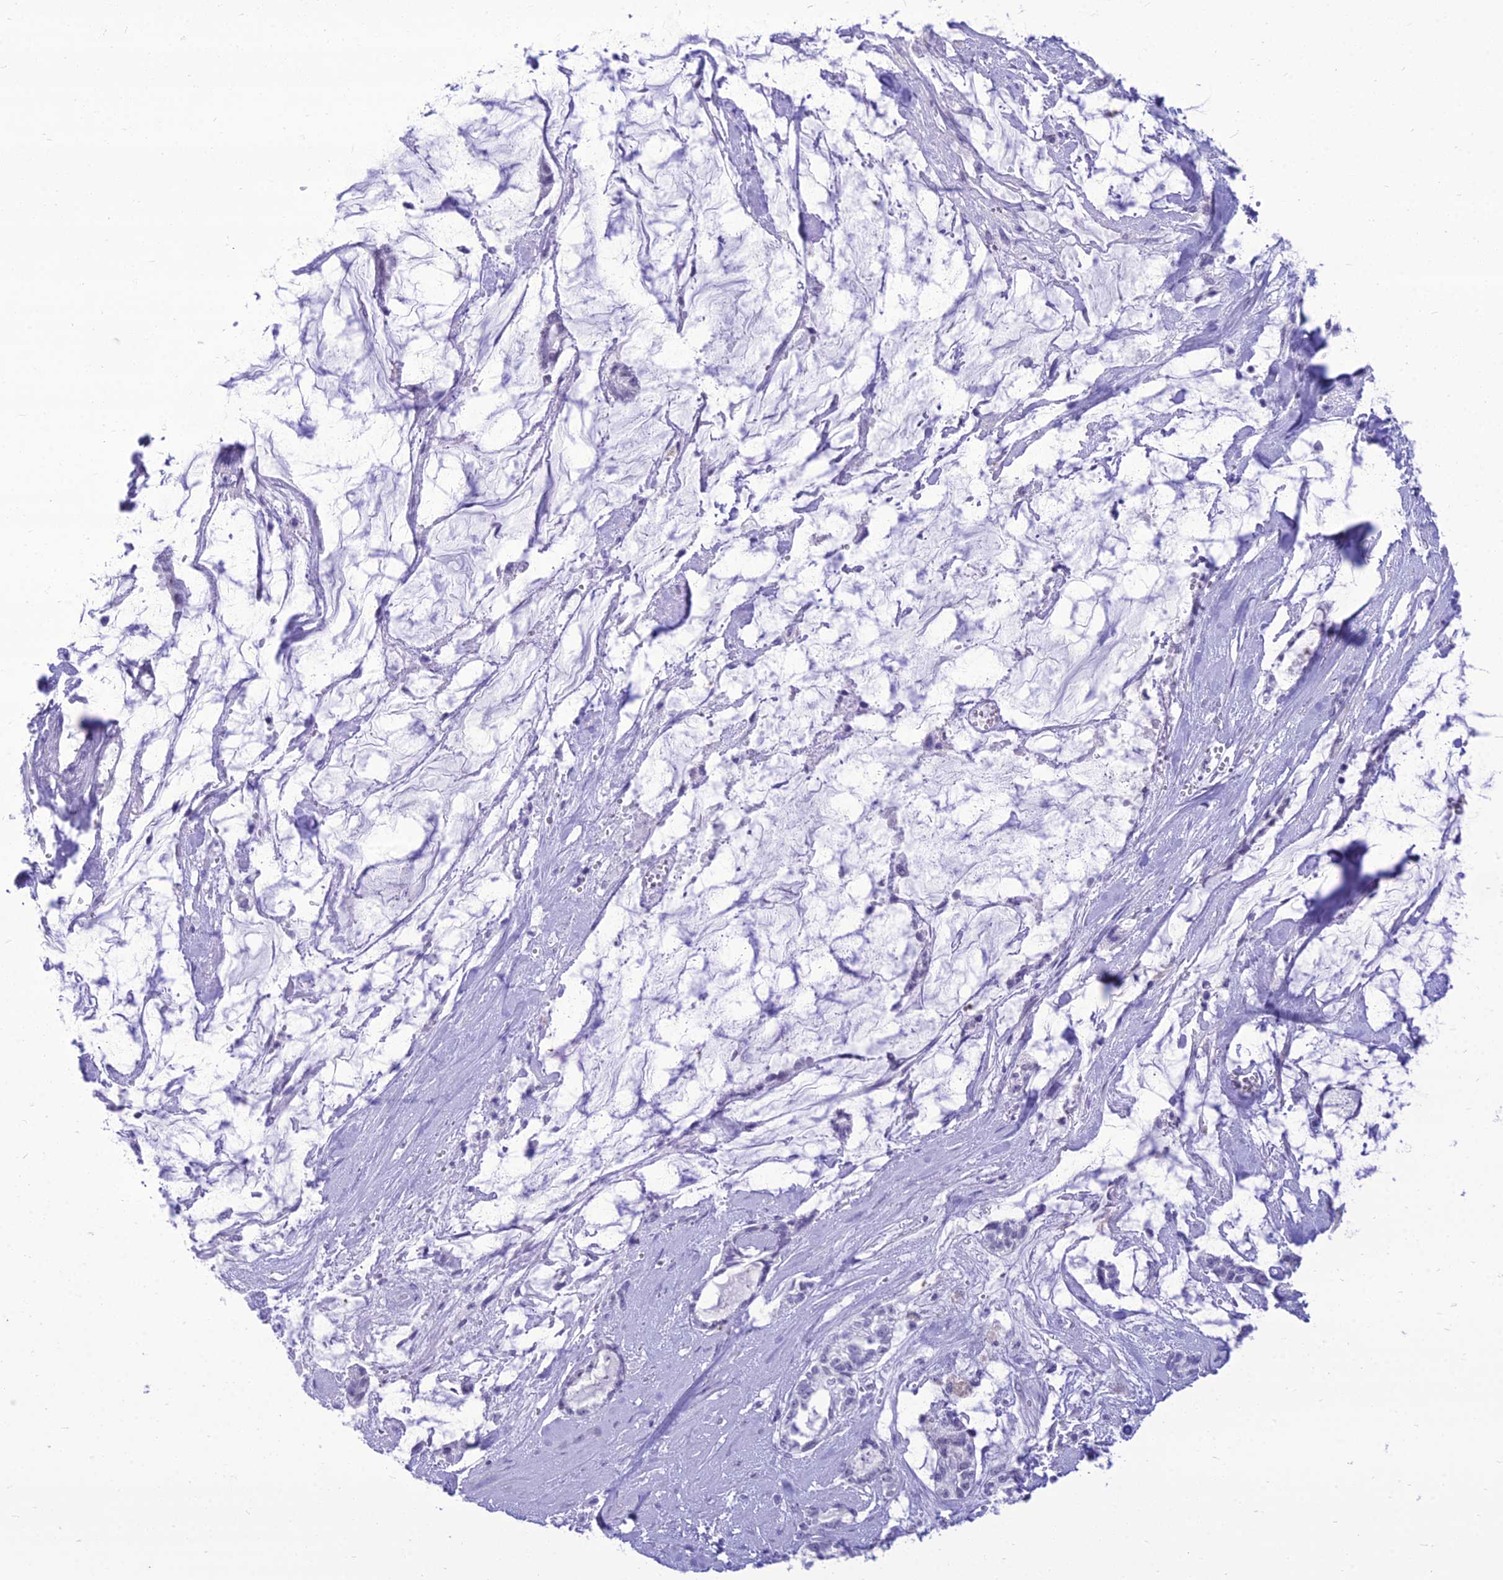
{"staining": {"intensity": "negative", "quantity": "none", "location": "none"}, "tissue": "pancreatic cancer", "cell_type": "Tumor cells", "image_type": "cancer", "snomed": [{"axis": "morphology", "description": "Adenocarcinoma, NOS"}, {"axis": "topography", "description": "Pancreas"}], "caption": "Immunohistochemistry image of neoplastic tissue: human pancreatic cancer stained with DAB (3,3'-diaminobenzidine) displays no significant protein staining in tumor cells.", "gene": "DHX40", "patient": {"sex": "female", "age": 73}}